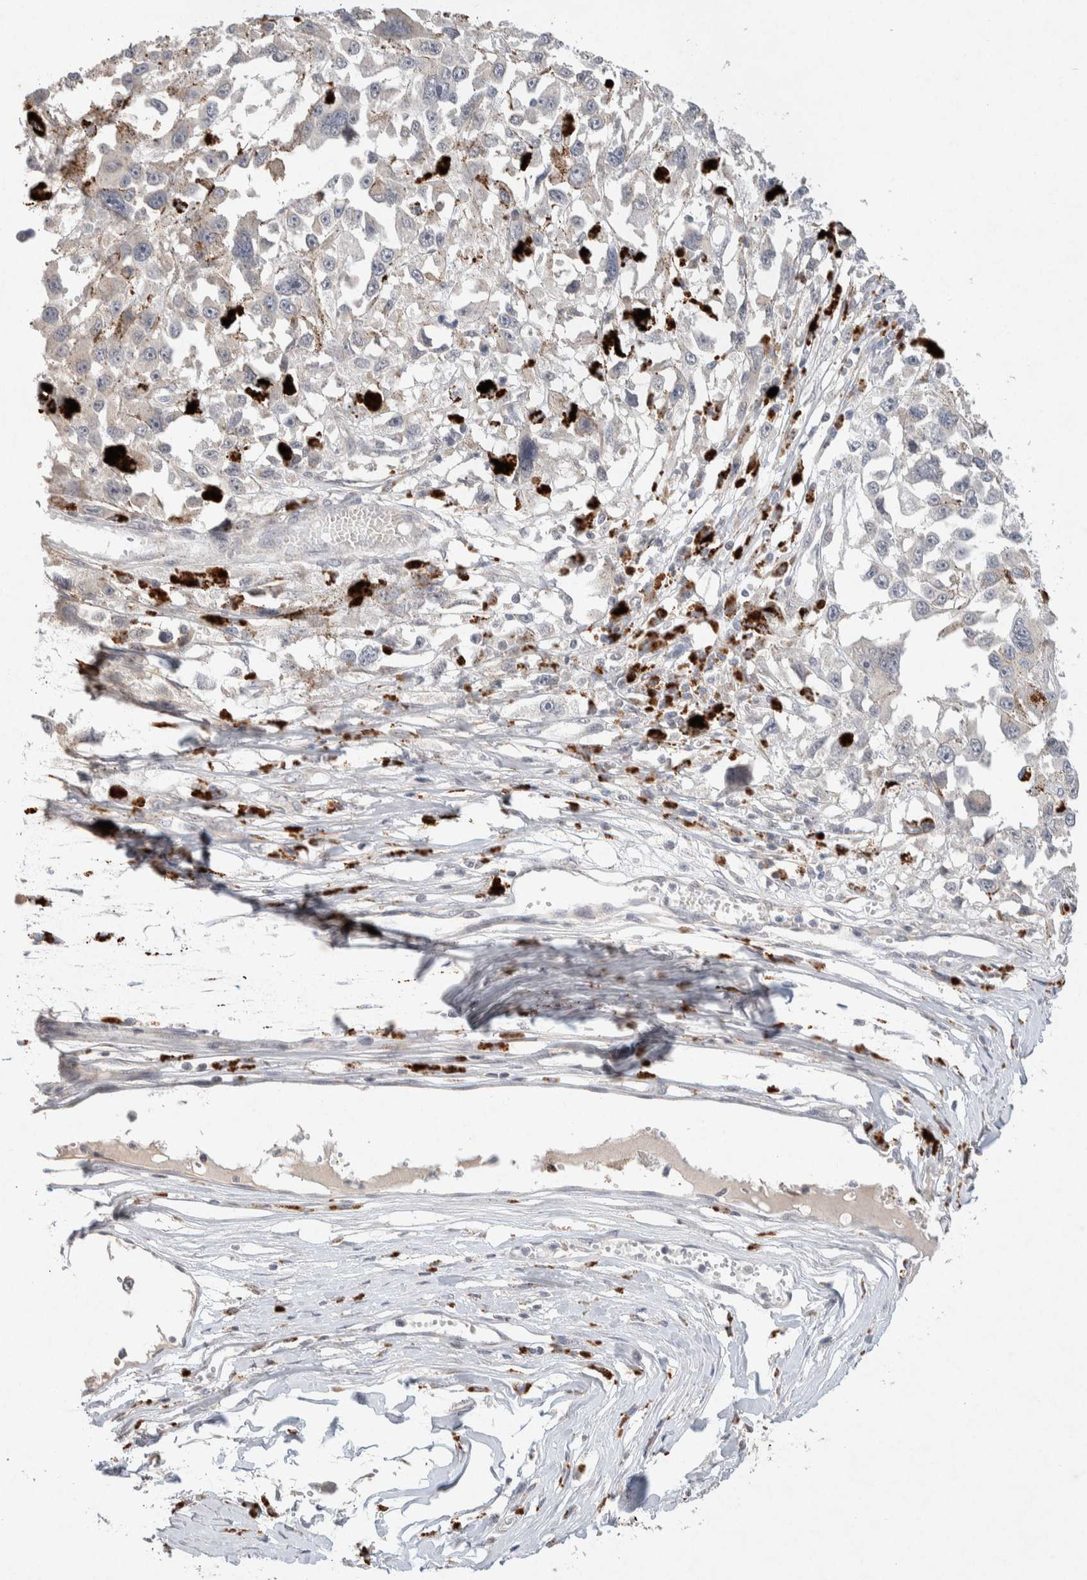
{"staining": {"intensity": "negative", "quantity": "none", "location": "none"}, "tissue": "melanoma", "cell_type": "Tumor cells", "image_type": "cancer", "snomed": [{"axis": "morphology", "description": "Malignant melanoma, Metastatic site"}, {"axis": "topography", "description": "Lymph node"}], "caption": "Tumor cells are negative for brown protein staining in malignant melanoma (metastatic site).", "gene": "CMTM4", "patient": {"sex": "male", "age": 59}}